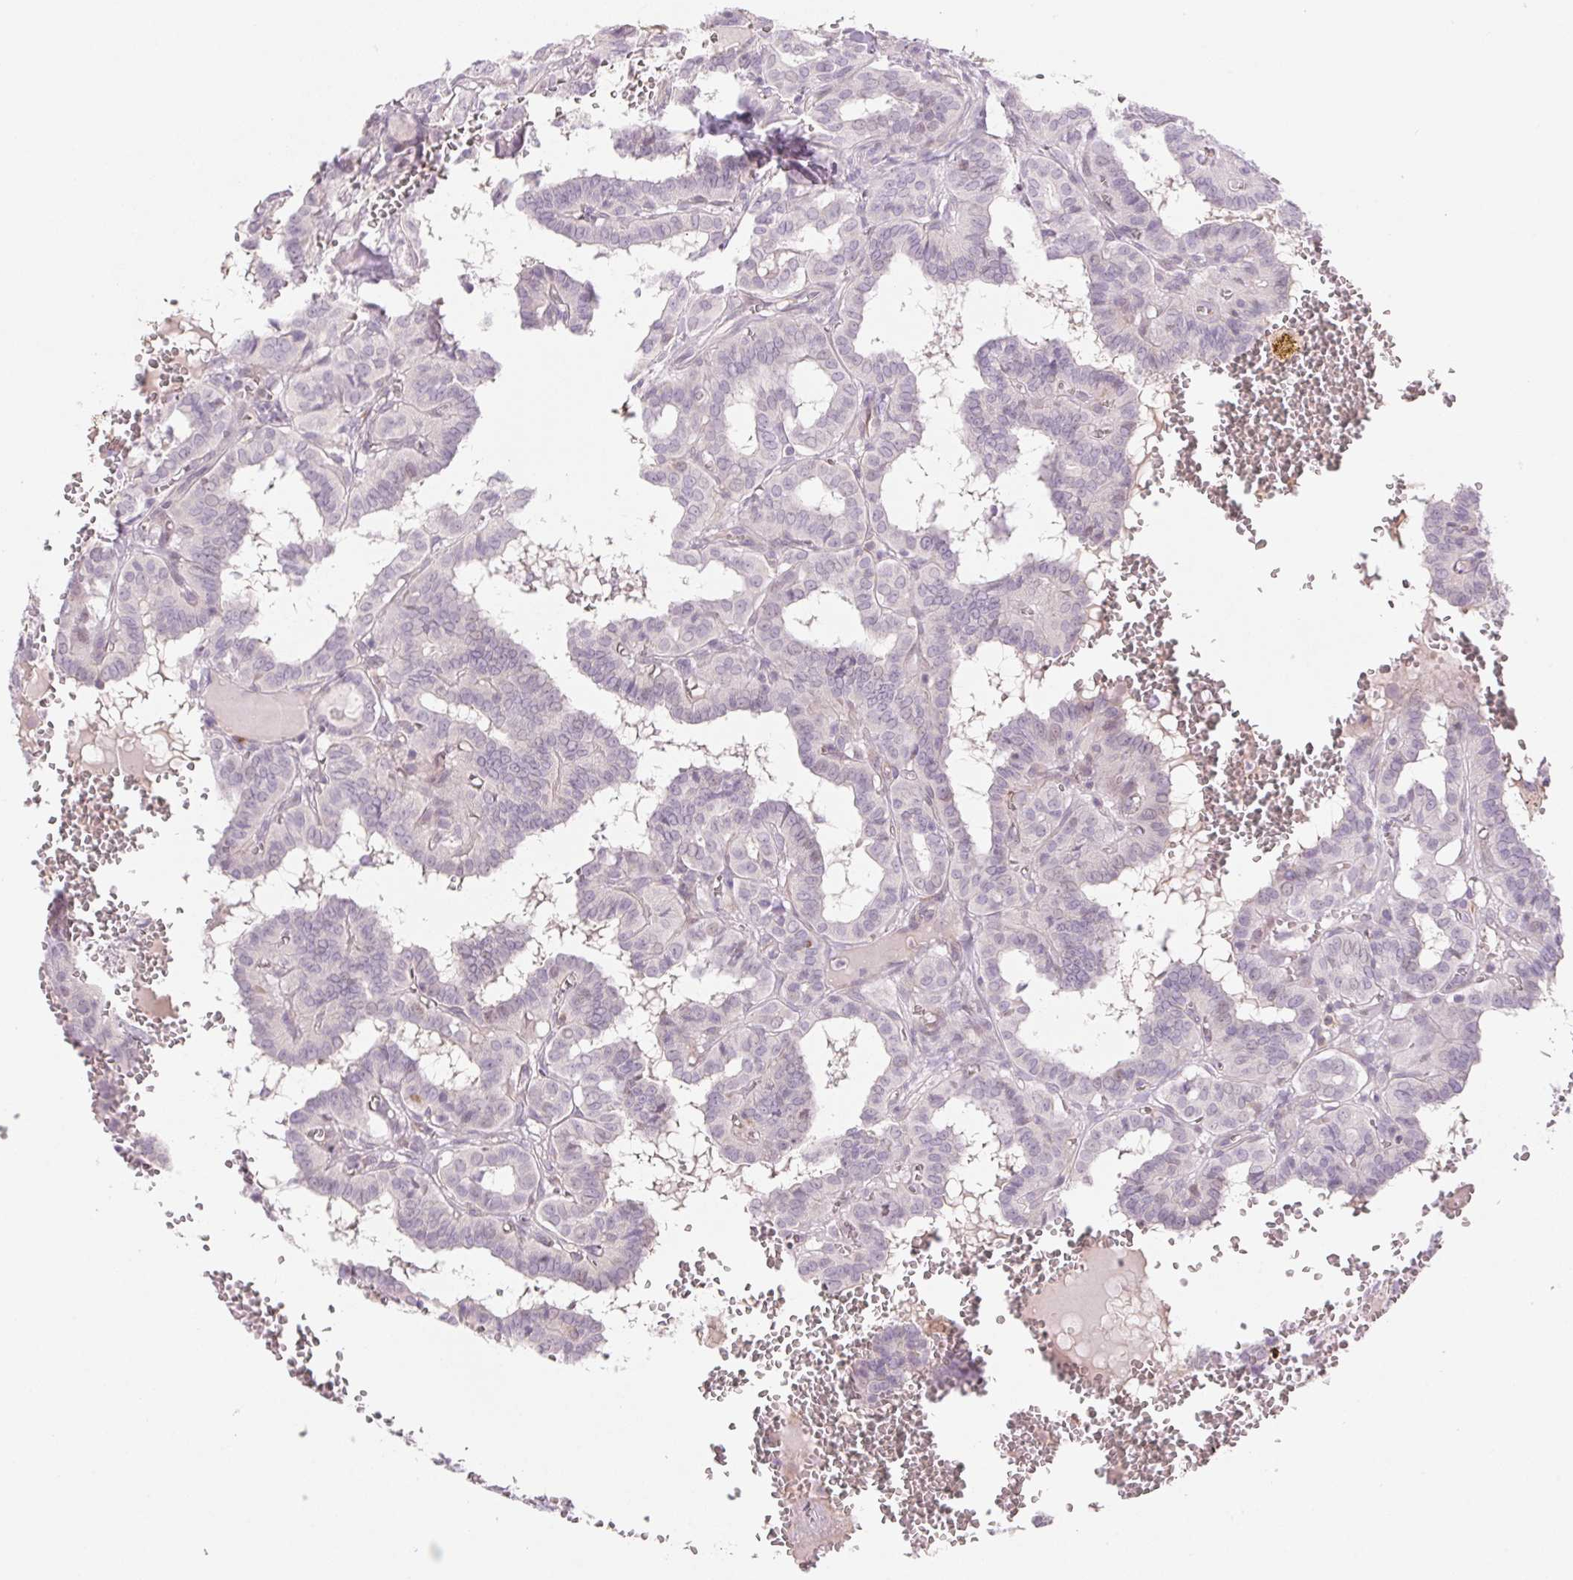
{"staining": {"intensity": "negative", "quantity": "none", "location": "none"}, "tissue": "thyroid cancer", "cell_type": "Tumor cells", "image_type": "cancer", "snomed": [{"axis": "morphology", "description": "Papillary adenocarcinoma, NOS"}, {"axis": "topography", "description": "Thyroid gland"}], "caption": "Tumor cells are negative for brown protein staining in thyroid cancer (papillary adenocarcinoma).", "gene": "KRT1", "patient": {"sex": "female", "age": 21}}